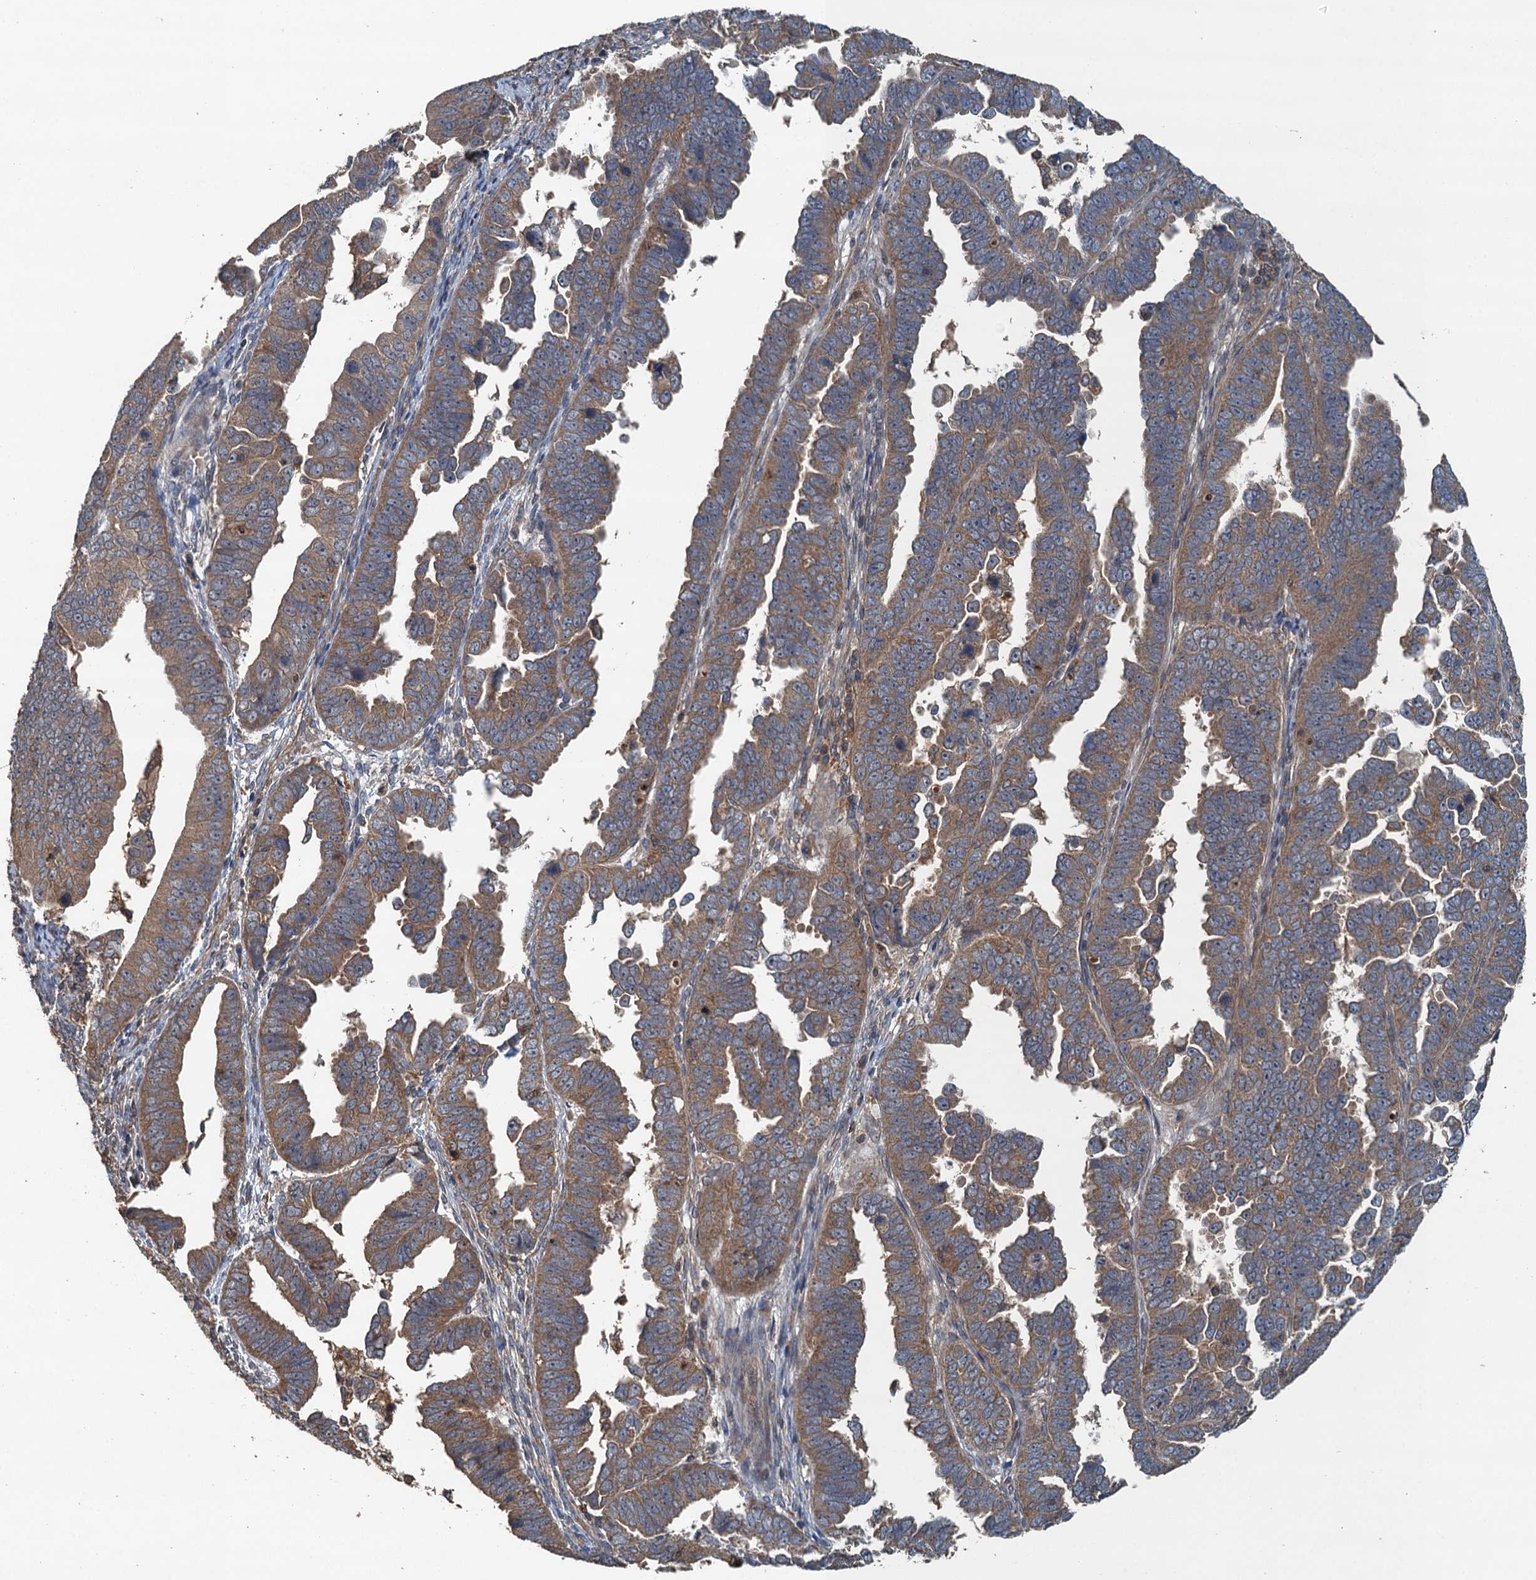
{"staining": {"intensity": "moderate", "quantity": ">75%", "location": "cytoplasmic/membranous"}, "tissue": "endometrial cancer", "cell_type": "Tumor cells", "image_type": "cancer", "snomed": [{"axis": "morphology", "description": "Adenocarcinoma, NOS"}, {"axis": "topography", "description": "Endometrium"}], "caption": "Immunohistochemistry (IHC) (DAB) staining of adenocarcinoma (endometrial) demonstrates moderate cytoplasmic/membranous protein staining in about >75% of tumor cells.", "gene": "BORCS5", "patient": {"sex": "female", "age": 75}}